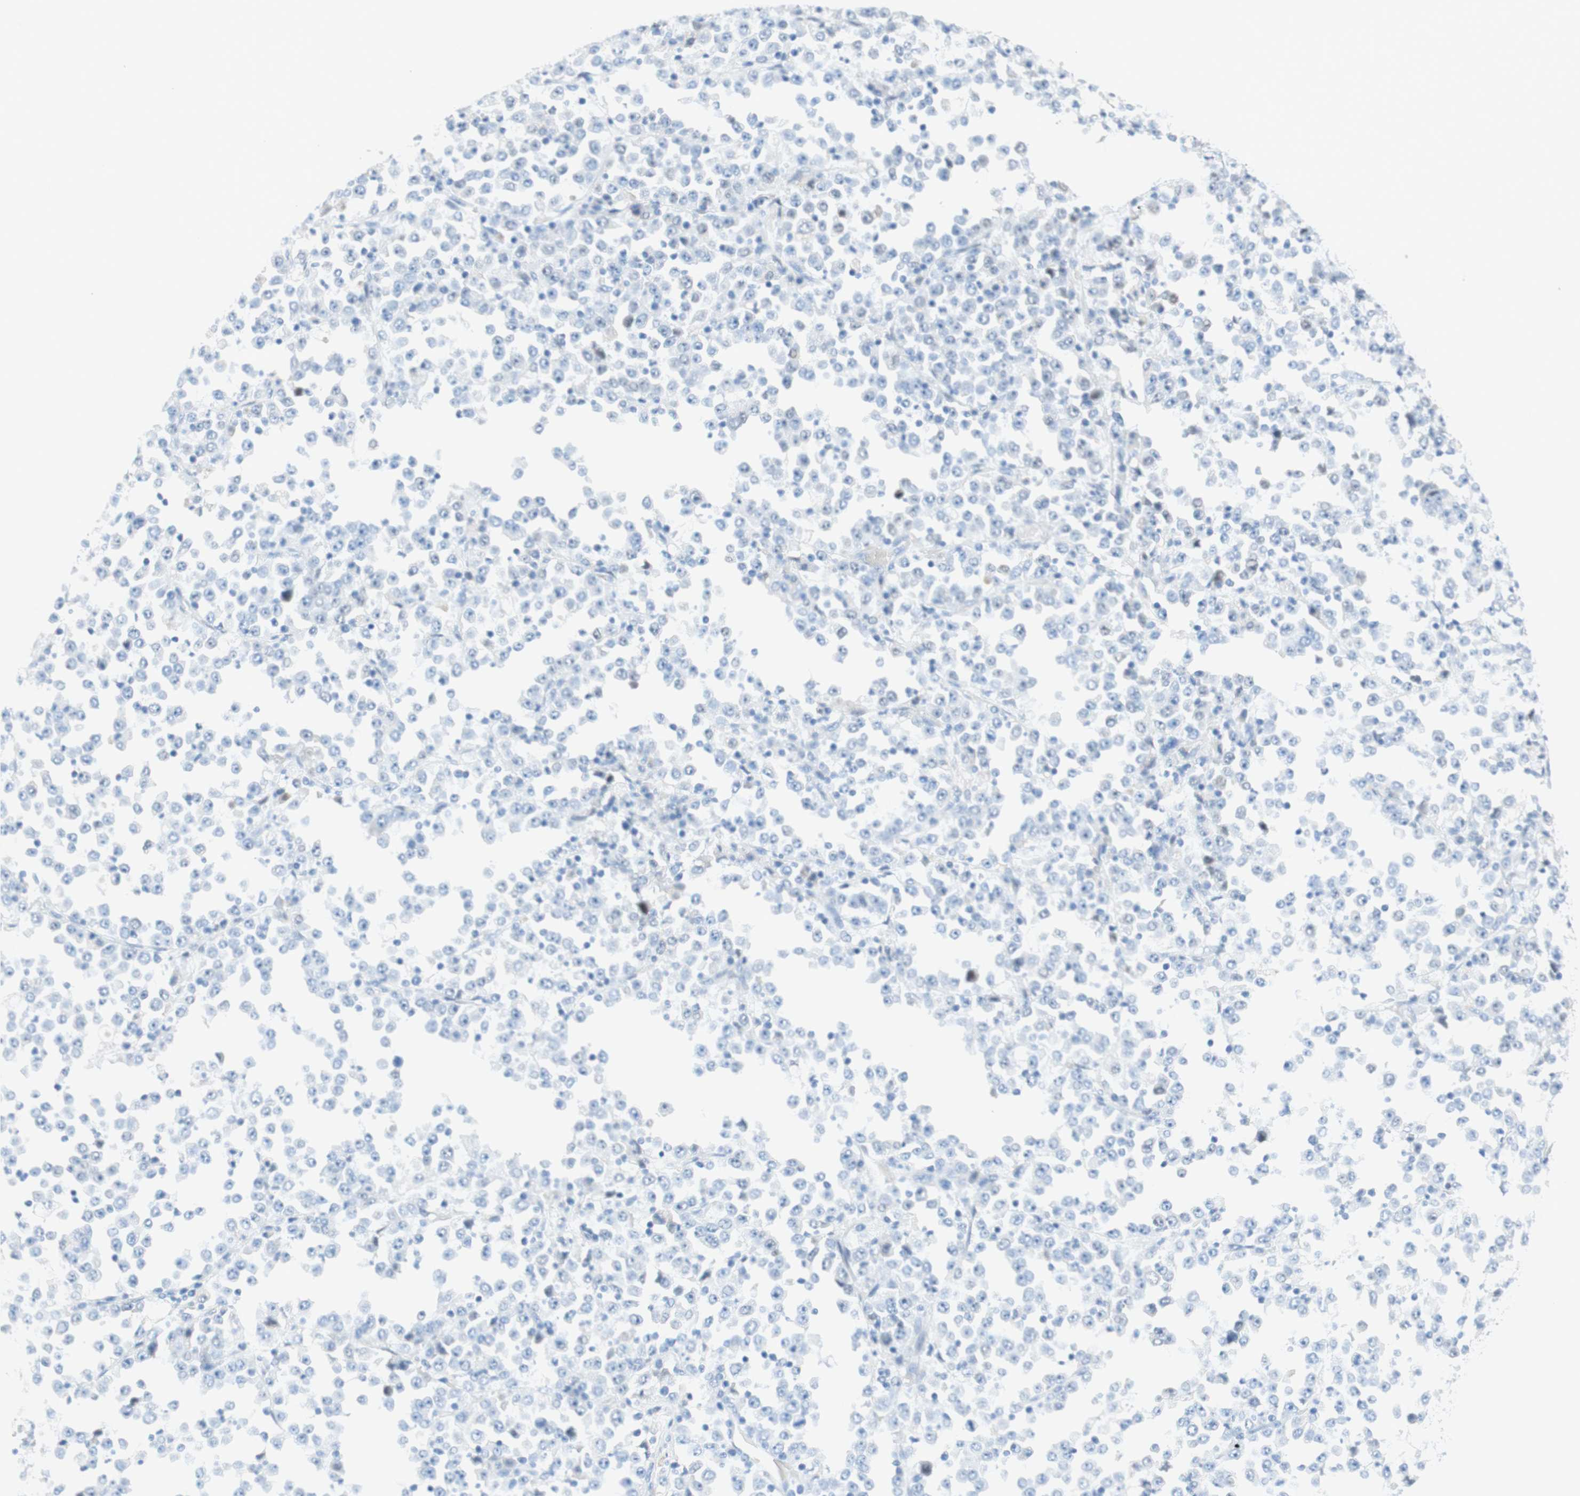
{"staining": {"intensity": "negative", "quantity": "none", "location": "none"}, "tissue": "stomach cancer", "cell_type": "Tumor cells", "image_type": "cancer", "snomed": [{"axis": "morphology", "description": "Normal tissue, NOS"}, {"axis": "morphology", "description": "Adenocarcinoma, NOS"}, {"axis": "topography", "description": "Stomach, upper"}, {"axis": "topography", "description": "Stomach"}], "caption": "The immunohistochemistry (IHC) photomicrograph has no significant expression in tumor cells of stomach cancer (adenocarcinoma) tissue.", "gene": "POLR2J3", "patient": {"sex": "male", "age": 59}}